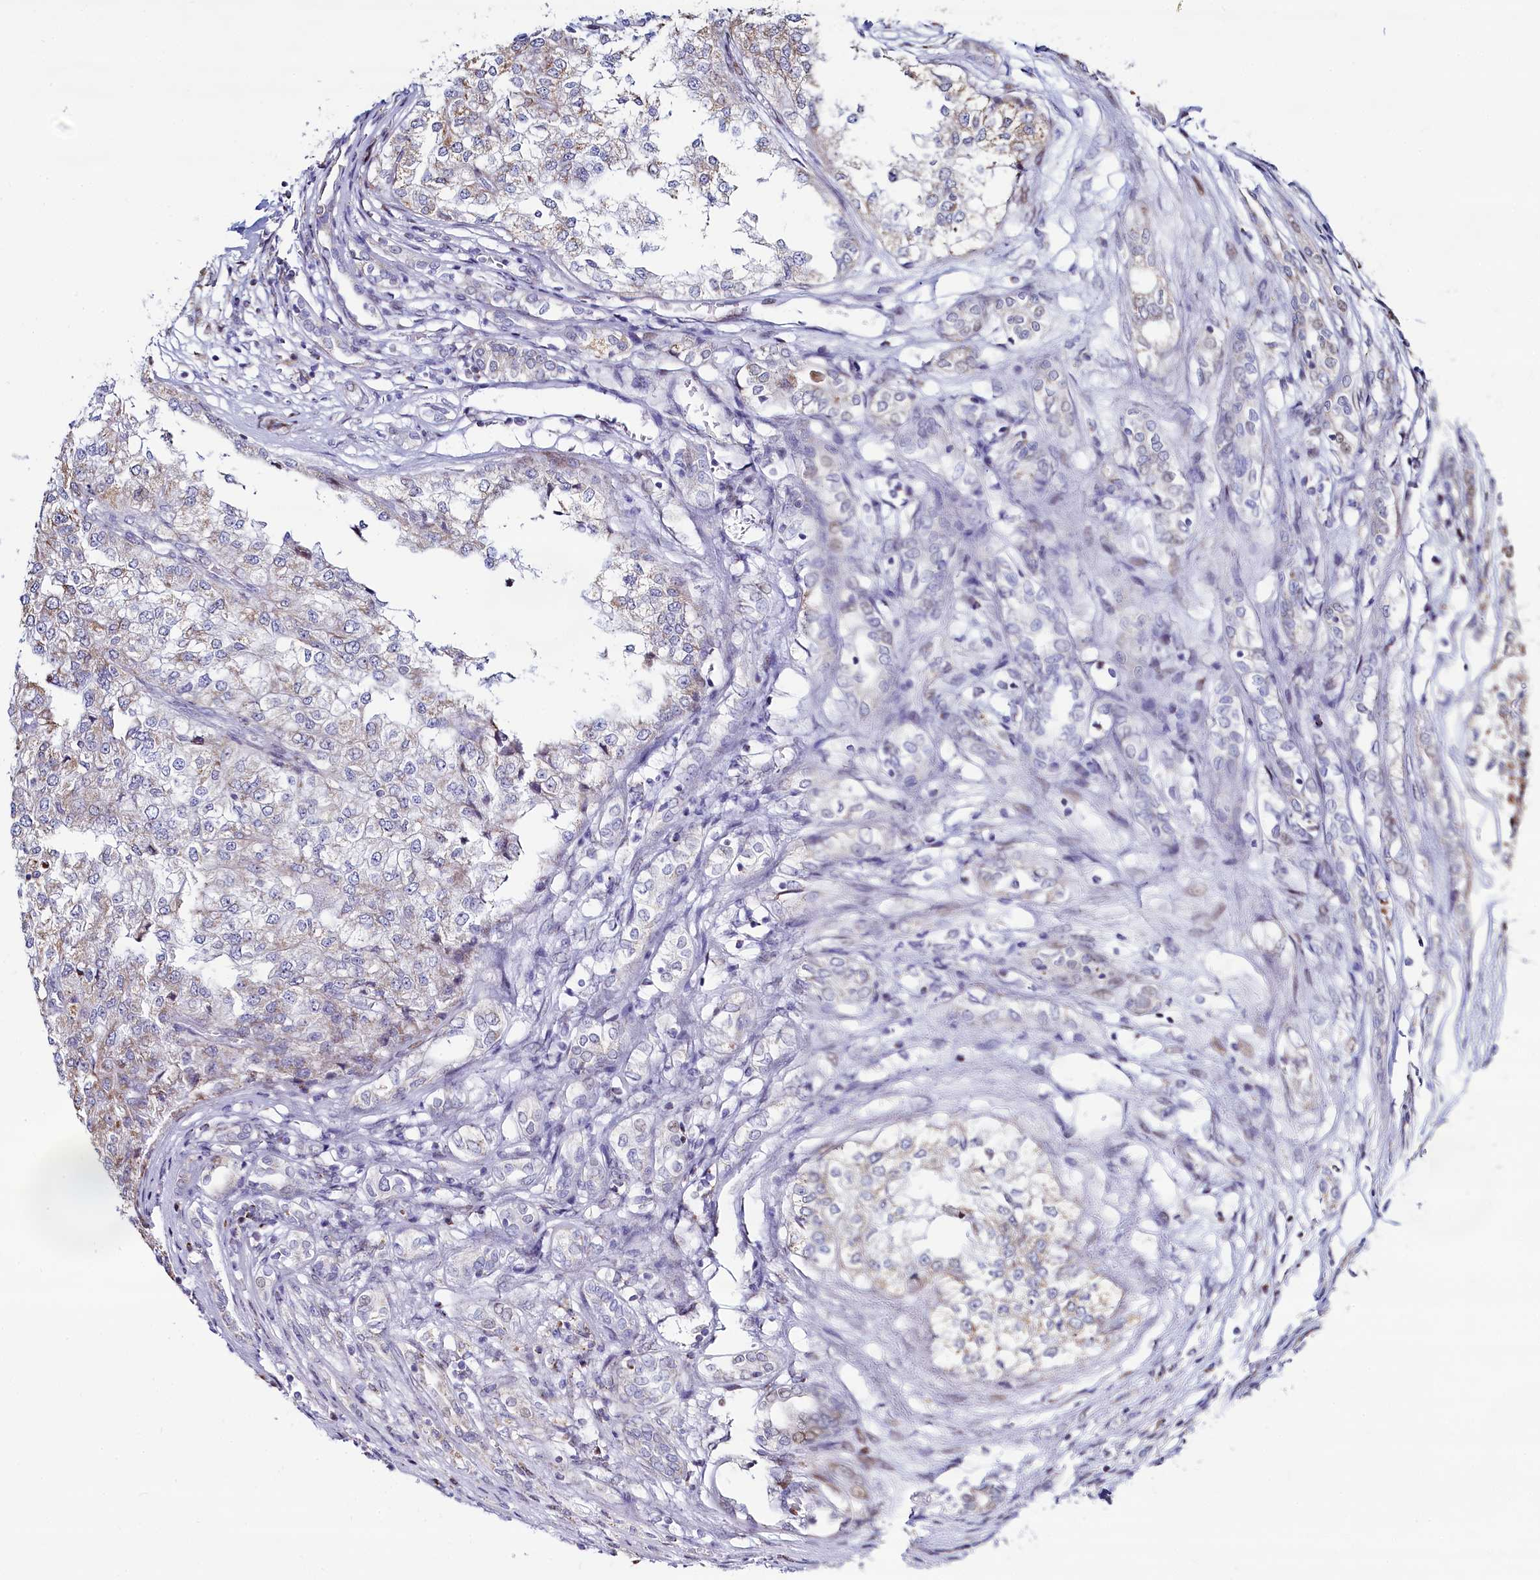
{"staining": {"intensity": "weak", "quantity": "<25%", "location": "cytoplasmic/membranous"}, "tissue": "renal cancer", "cell_type": "Tumor cells", "image_type": "cancer", "snomed": [{"axis": "morphology", "description": "Adenocarcinoma, NOS"}, {"axis": "topography", "description": "Kidney"}], "caption": "High power microscopy micrograph of an immunohistochemistry photomicrograph of renal cancer (adenocarcinoma), revealing no significant expression in tumor cells. (DAB immunohistochemistry (IHC), high magnification).", "gene": "HDGFL3", "patient": {"sex": "female", "age": 54}}